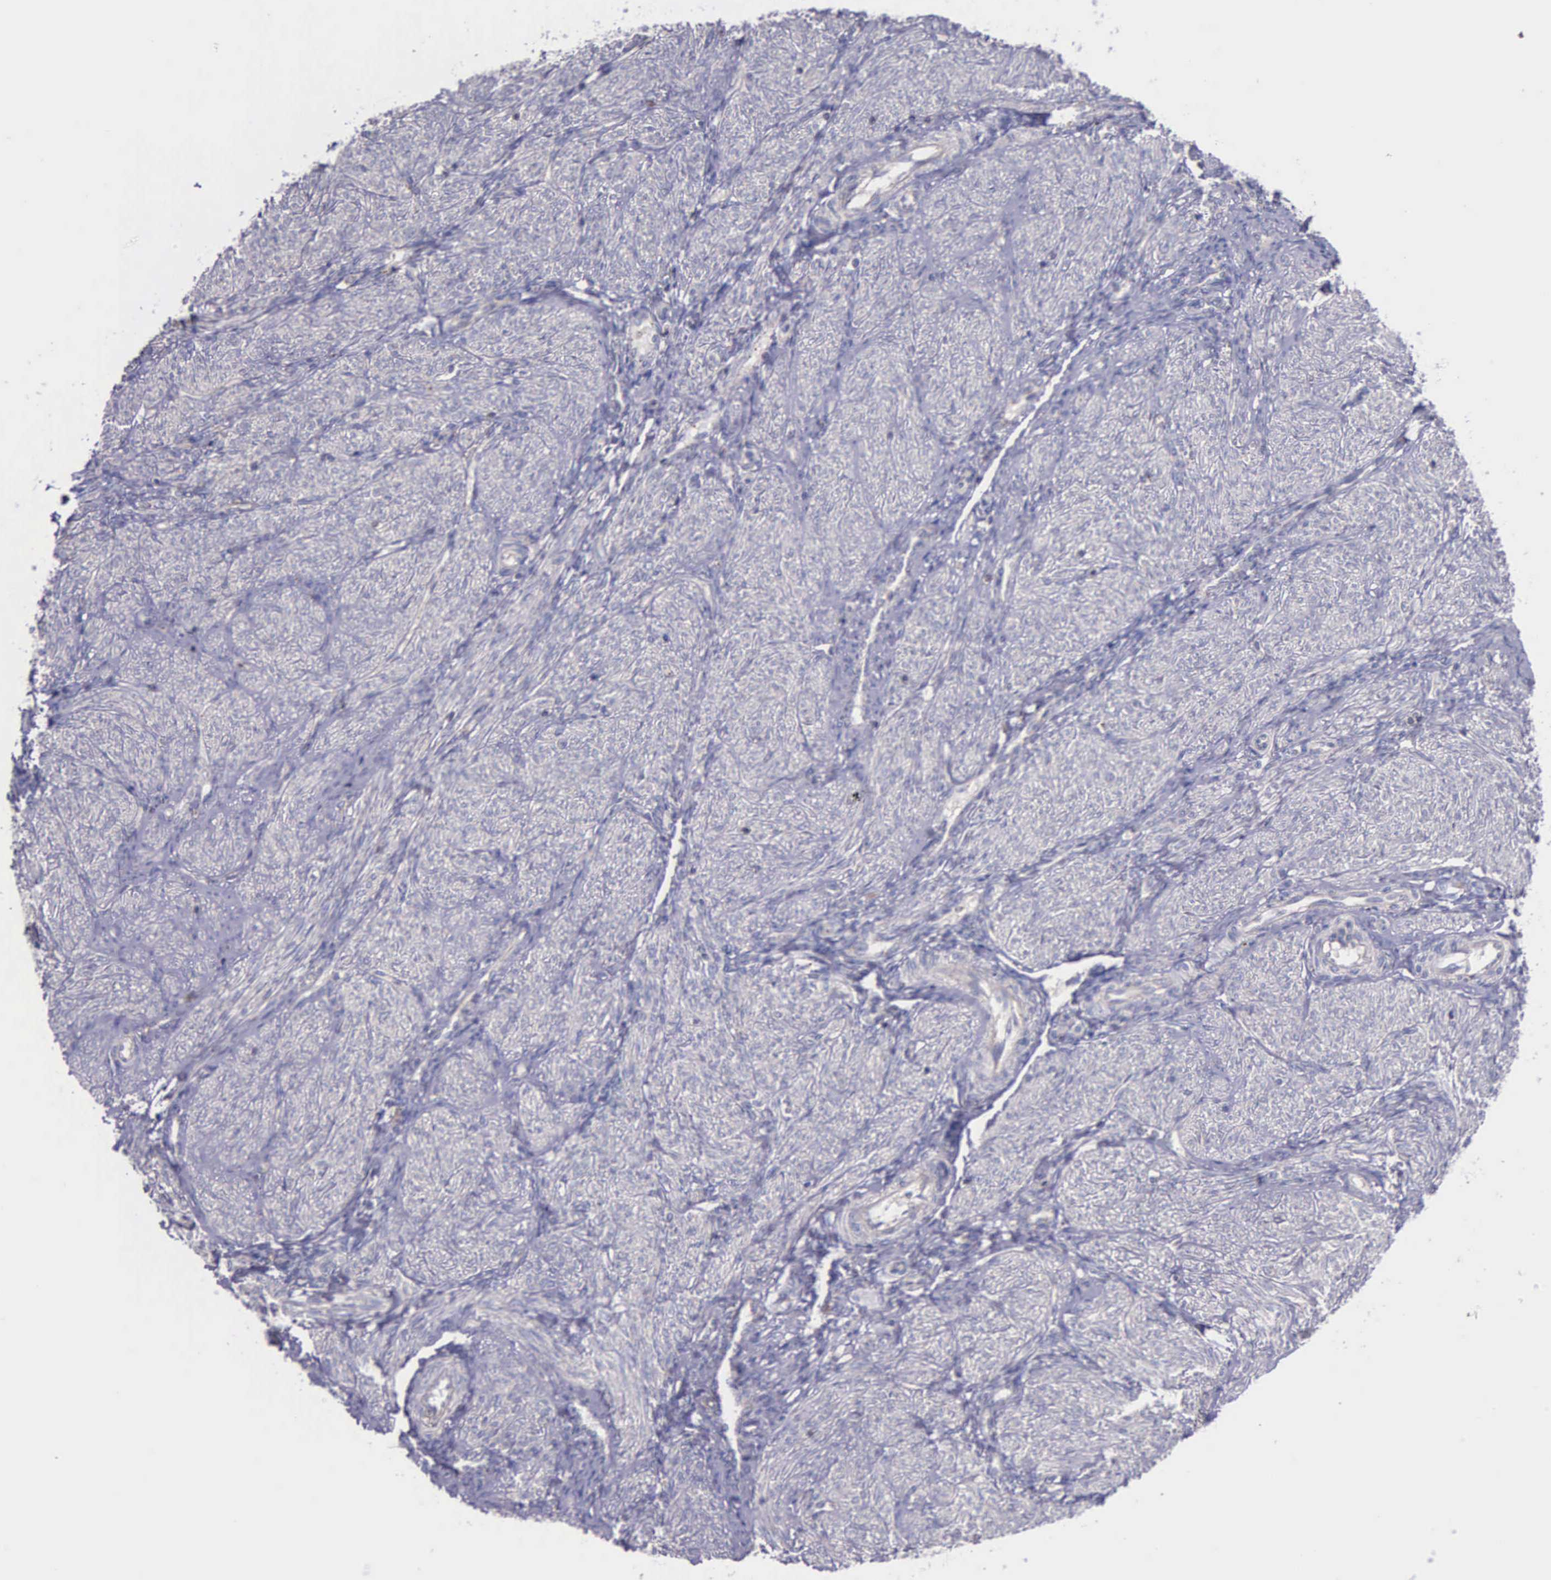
{"staining": {"intensity": "negative", "quantity": "none", "location": "none"}, "tissue": "endometrium", "cell_type": "Cells in endometrial stroma", "image_type": "normal", "snomed": [{"axis": "morphology", "description": "Normal tissue, NOS"}, {"axis": "topography", "description": "Endometrium"}], "caption": "This is an IHC histopathology image of normal endometrium. There is no expression in cells in endometrial stroma.", "gene": "CTAGE15", "patient": {"sex": "female", "age": 36}}